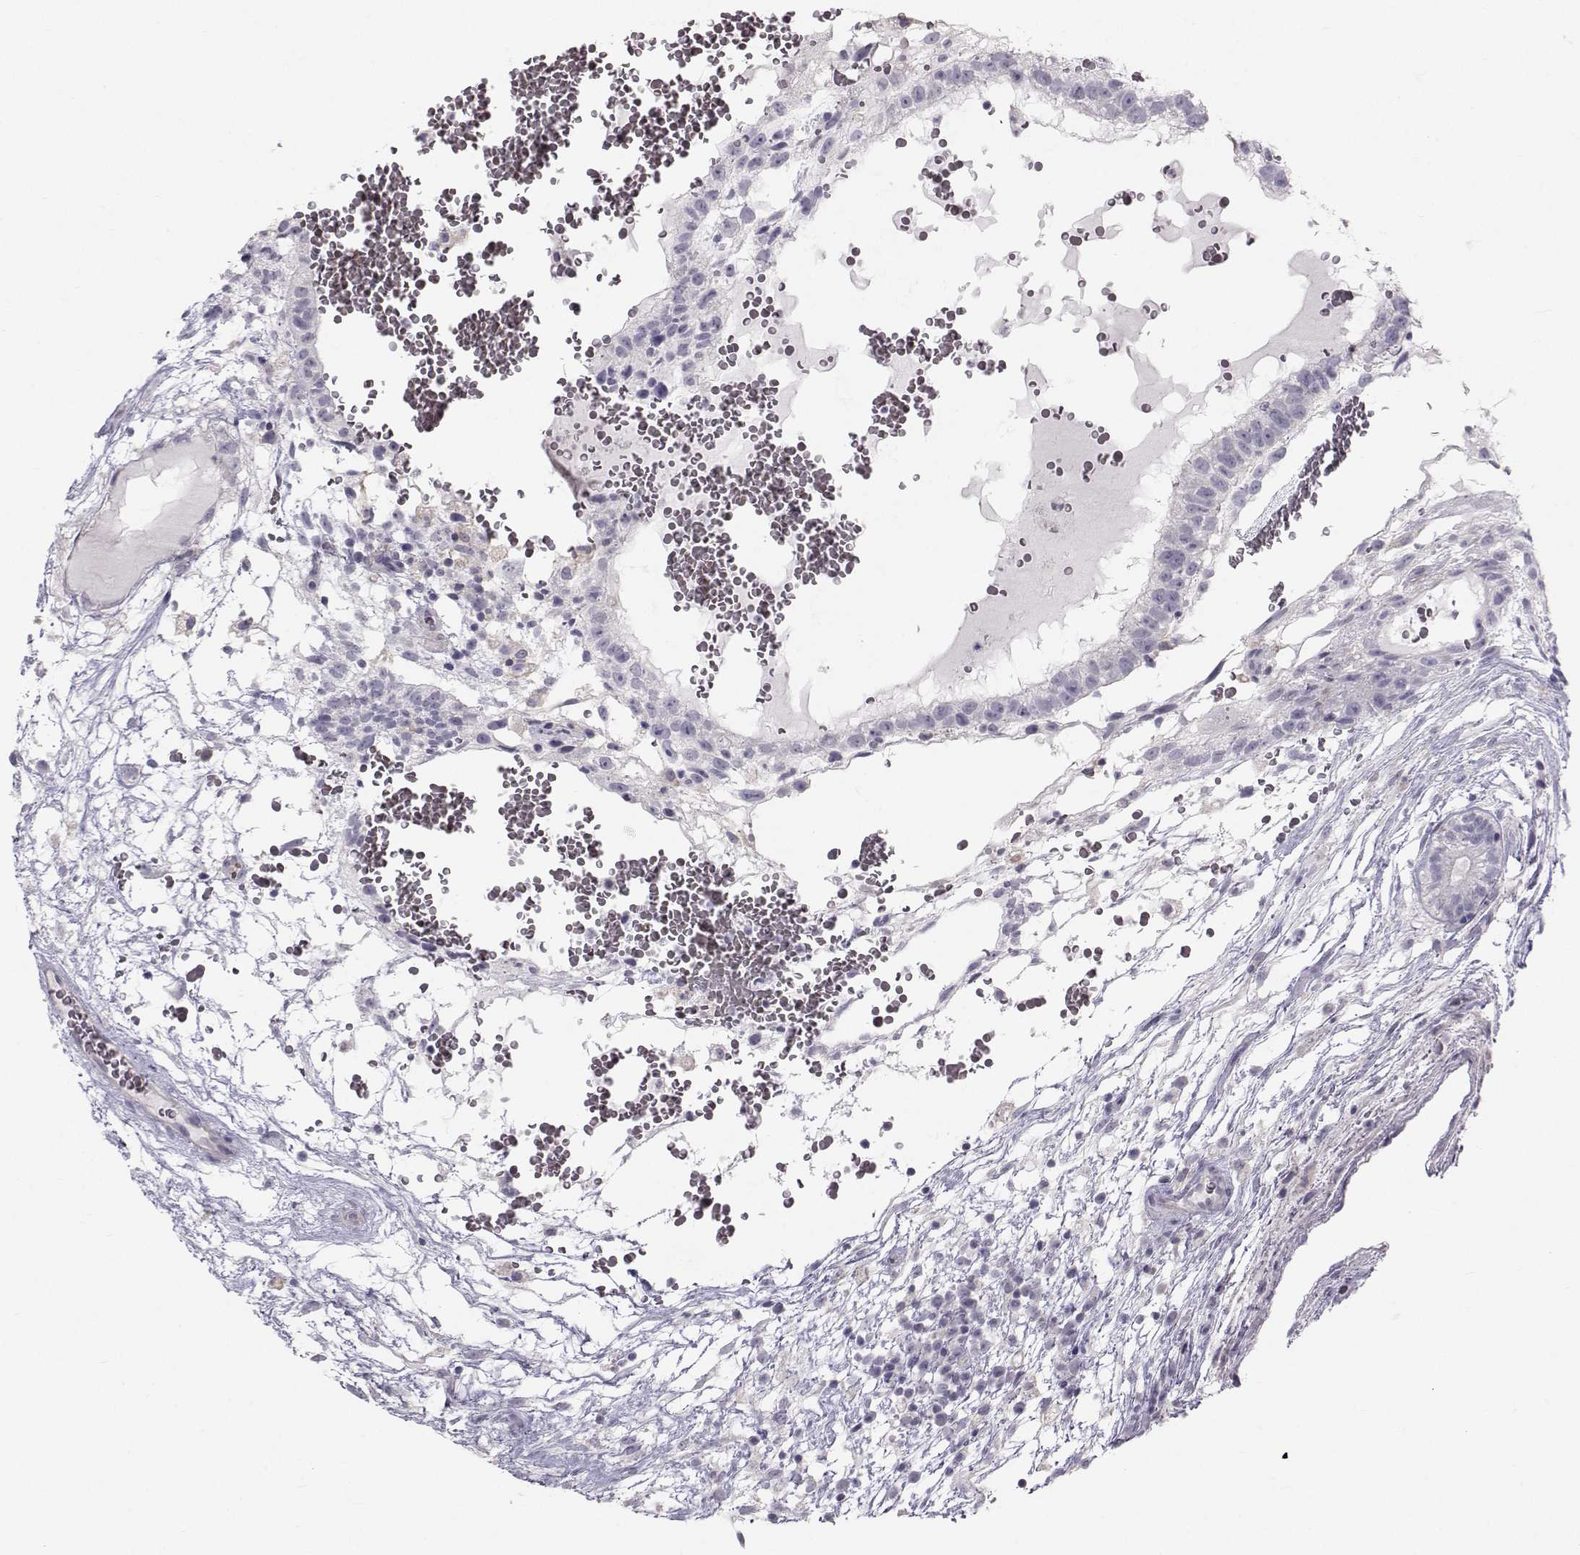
{"staining": {"intensity": "negative", "quantity": "none", "location": "none"}, "tissue": "testis cancer", "cell_type": "Tumor cells", "image_type": "cancer", "snomed": [{"axis": "morphology", "description": "Normal tissue, NOS"}, {"axis": "morphology", "description": "Carcinoma, Embryonal, NOS"}, {"axis": "topography", "description": "Testis"}], "caption": "High power microscopy micrograph of an immunohistochemistry image of testis cancer, revealing no significant staining in tumor cells. The staining is performed using DAB brown chromogen with nuclei counter-stained in using hematoxylin.", "gene": "GARIN3", "patient": {"sex": "male", "age": 32}}